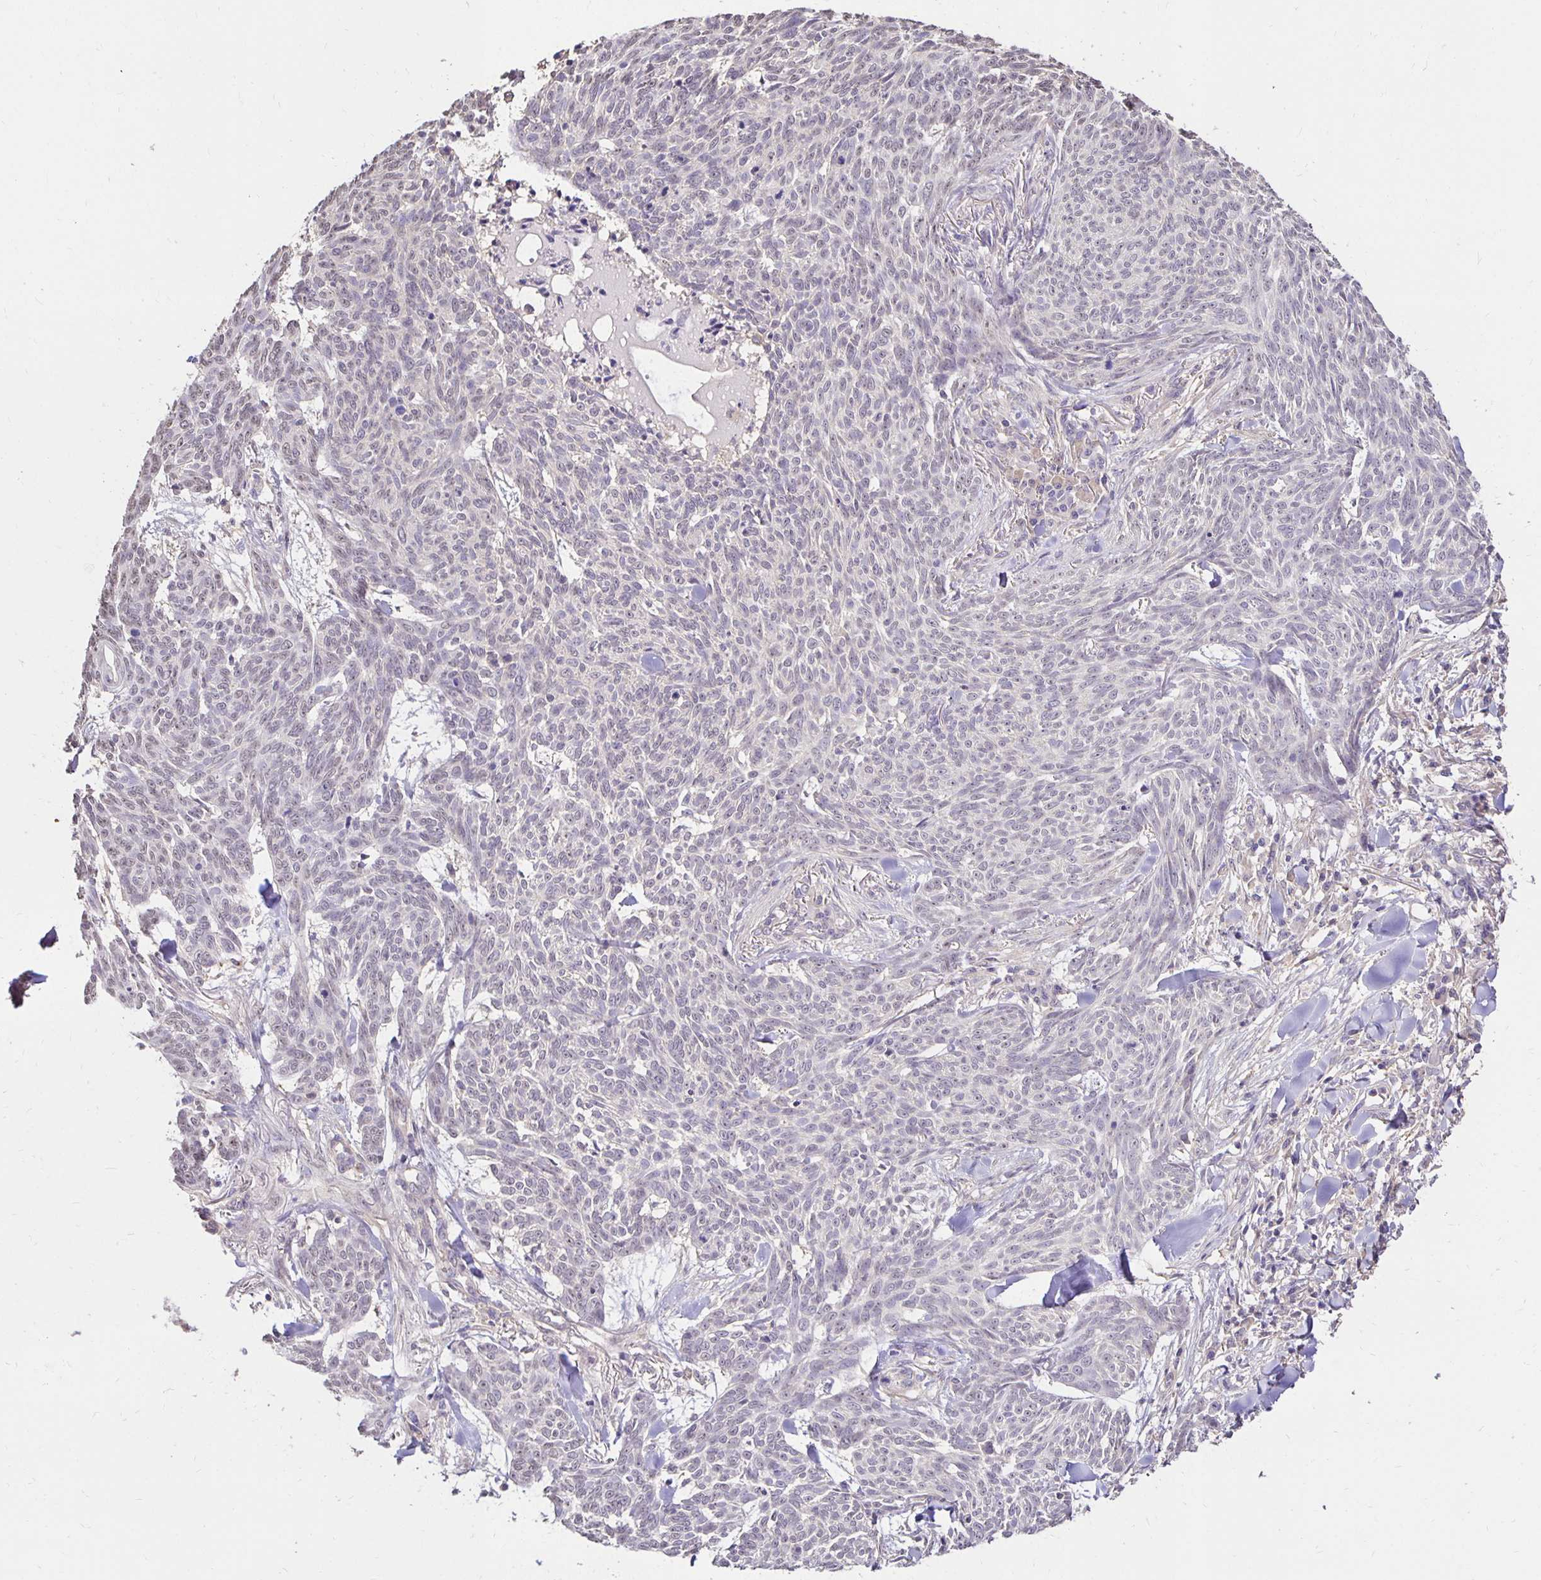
{"staining": {"intensity": "negative", "quantity": "none", "location": "none"}, "tissue": "skin cancer", "cell_type": "Tumor cells", "image_type": "cancer", "snomed": [{"axis": "morphology", "description": "Basal cell carcinoma"}, {"axis": "topography", "description": "Skin"}], "caption": "The histopathology image demonstrates no staining of tumor cells in skin cancer (basal cell carcinoma). (Brightfield microscopy of DAB IHC at high magnification).", "gene": "PNPLA3", "patient": {"sex": "female", "age": 93}}